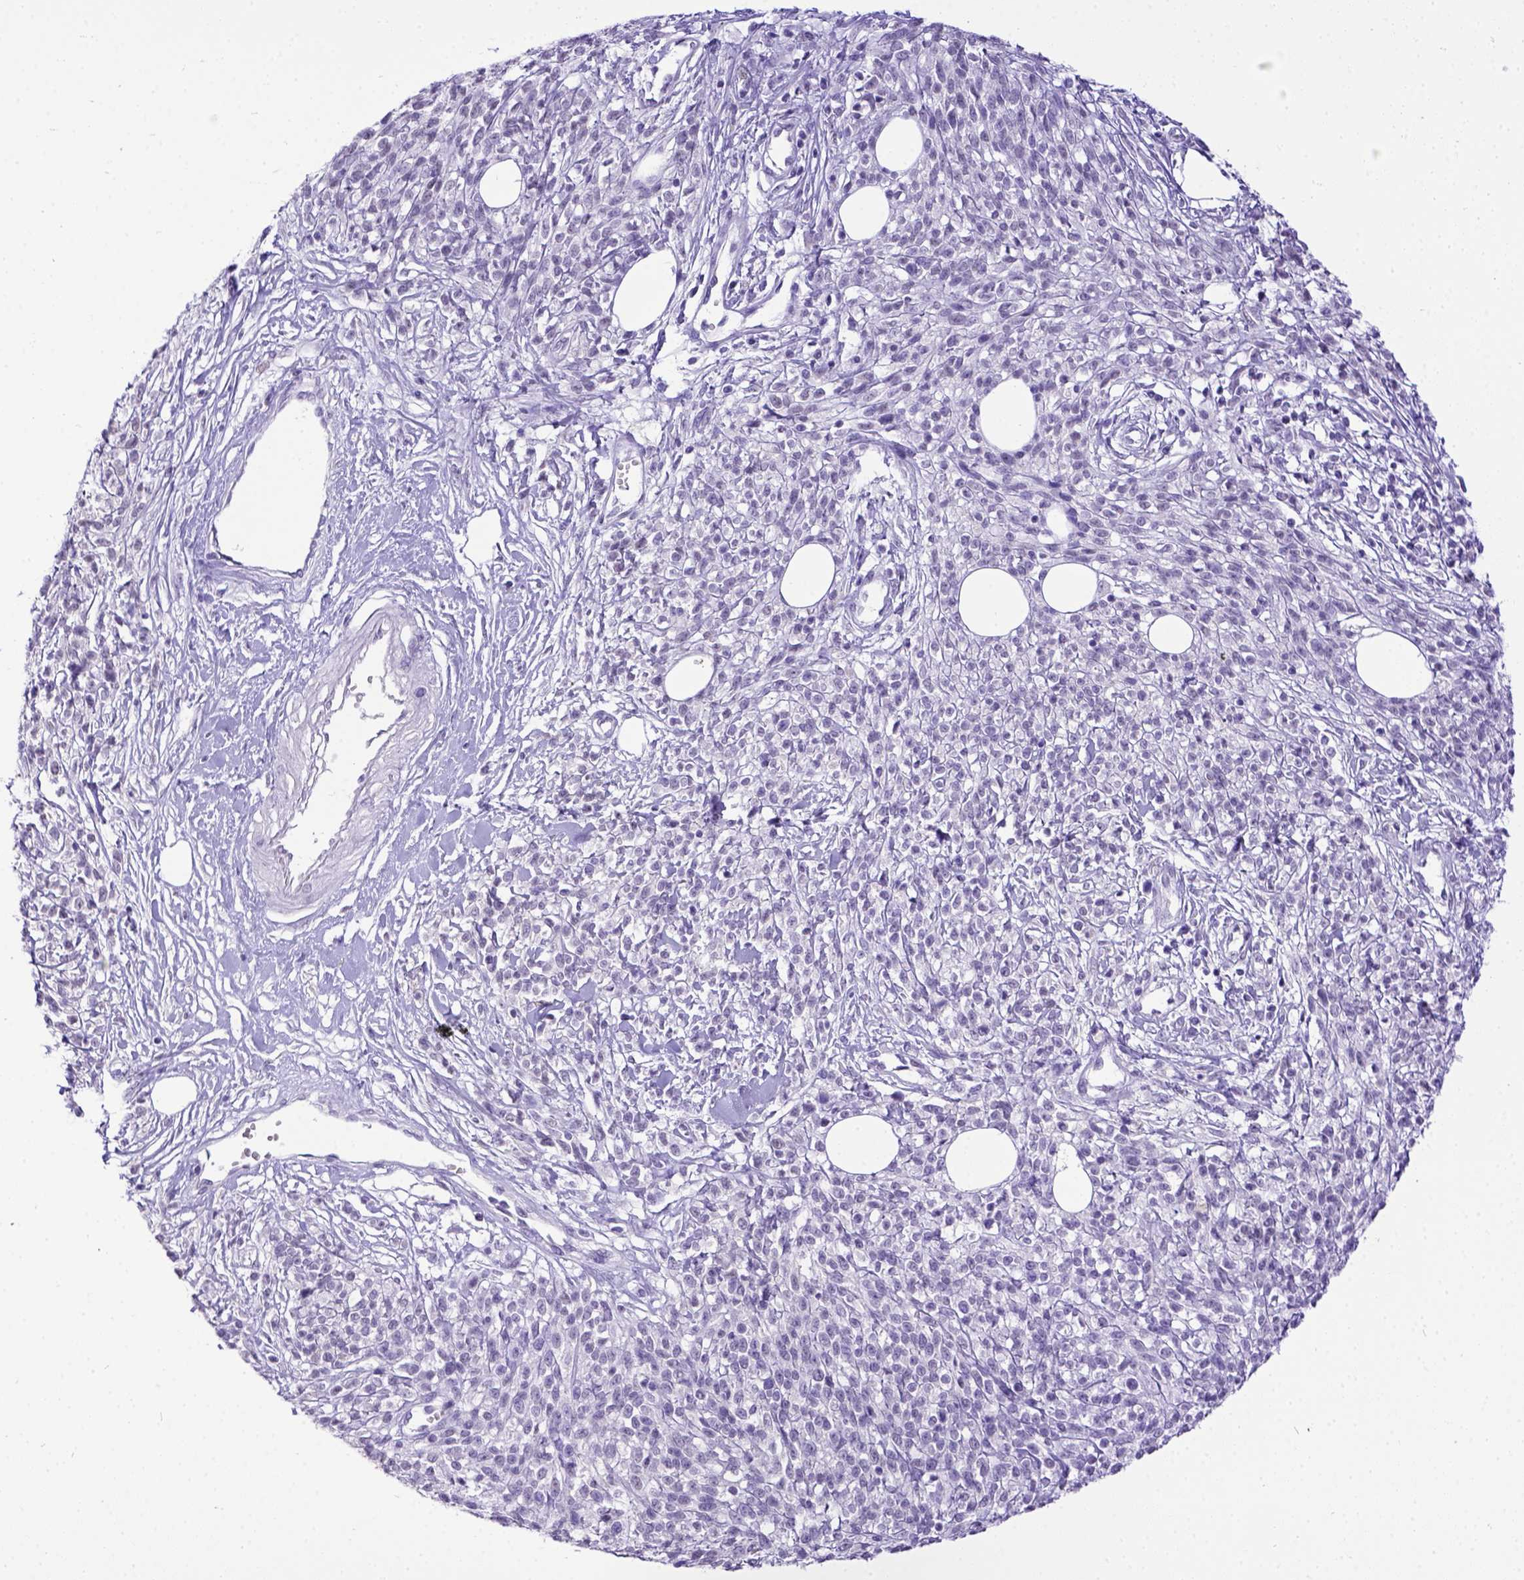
{"staining": {"intensity": "negative", "quantity": "none", "location": "none"}, "tissue": "melanoma", "cell_type": "Tumor cells", "image_type": "cancer", "snomed": [{"axis": "morphology", "description": "Malignant melanoma, NOS"}, {"axis": "topography", "description": "Skin"}, {"axis": "topography", "description": "Skin of trunk"}], "caption": "Tumor cells show no significant expression in melanoma. The staining was performed using DAB to visualize the protein expression in brown, while the nuclei were stained in blue with hematoxylin (Magnification: 20x).", "gene": "ESR1", "patient": {"sex": "male", "age": 74}}